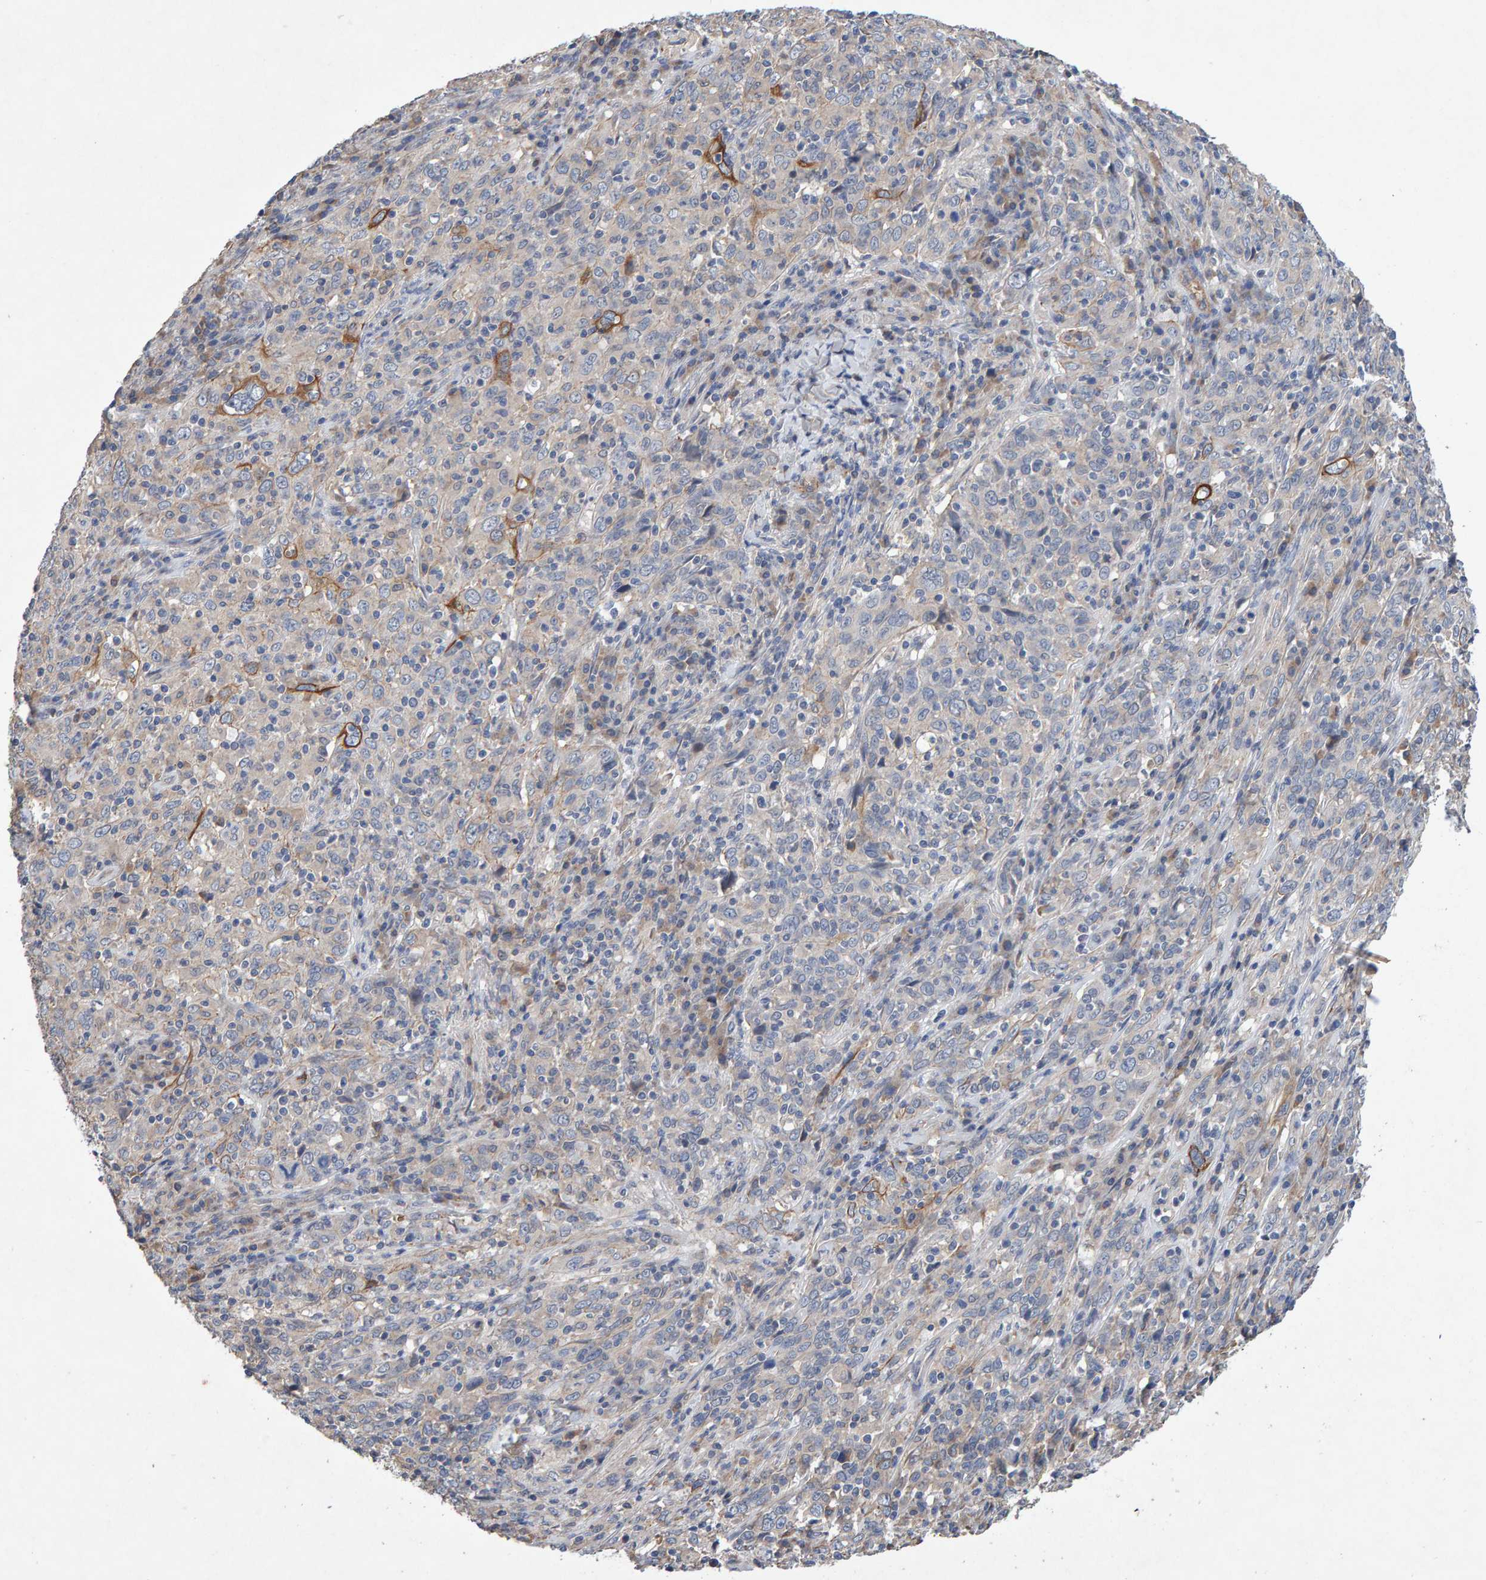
{"staining": {"intensity": "moderate", "quantity": "<25%", "location": "cytoplasmic/membranous"}, "tissue": "cervical cancer", "cell_type": "Tumor cells", "image_type": "cancer", "snomed": [{"axis": "morphology", "description": "Squamous cell carcinoma, NOS"}, {"axis": "topography", "description": "Cervix"}], "caption": "Immunohistochemical staining of cervical cancer (squamous cell carcinoma) demonstrates moderate cytoplasmic/membranous protein staining in about <25% of tumor cells.", "gene": "EFR3A", "patient": {"sex": "female", "age": 46}}